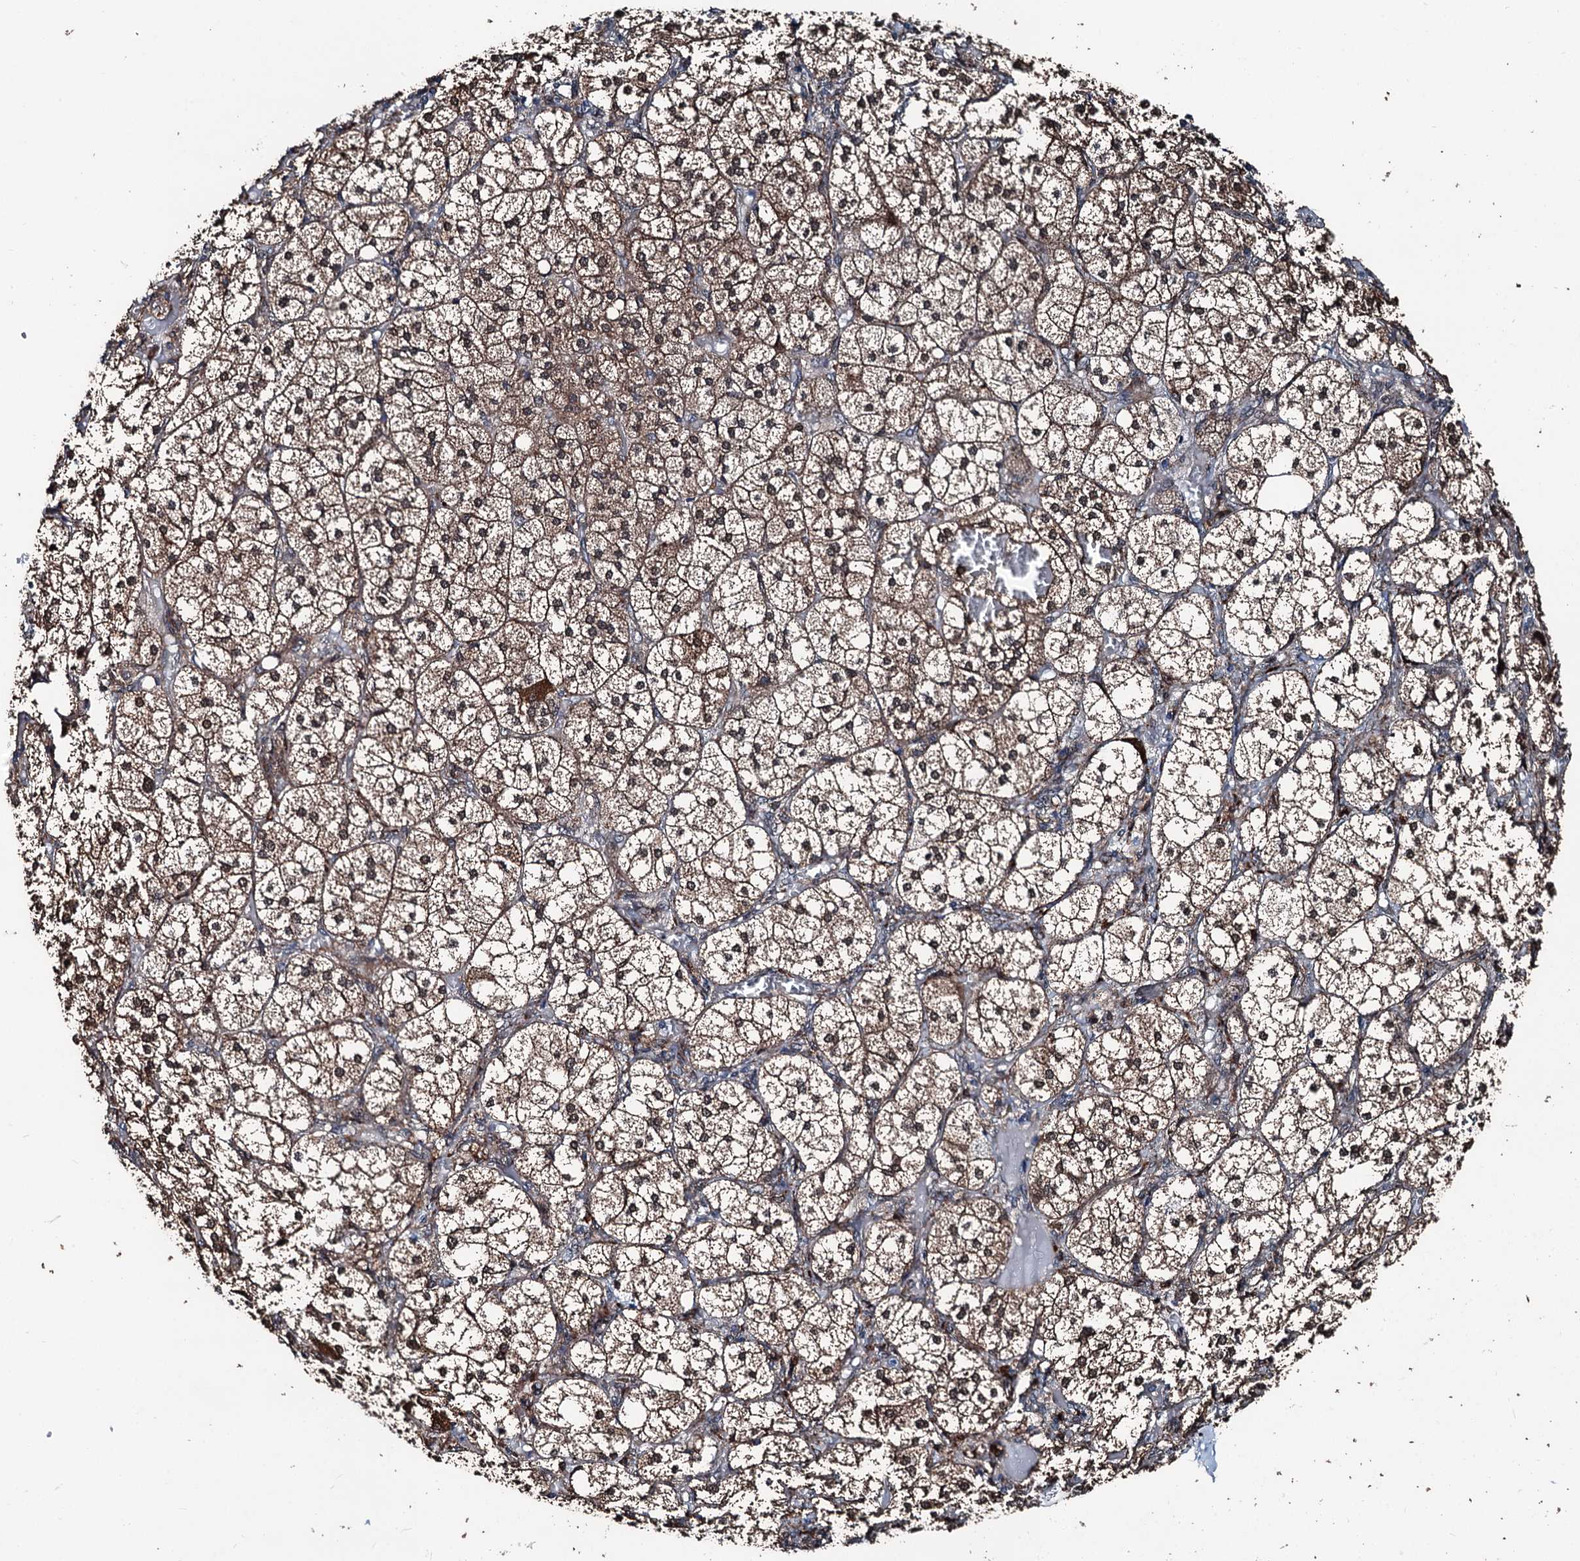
{"staining": {"intensity": "strong", "quantity": ">75%", "location": "cytoplasmic/membranous"}, "tissue": "adrenal gland", "cell_type": "Glandular cells", "image_type": "normal", "snomed": [{"axis": "morphology", "description": "Normal tissue, NOS"}, {"axis": "topography", "description": "Adrenal gland"}], "caption": "Immunohistochemical staining of benign adrenal gland demonstrates >75% levels of strong cytoplasmic/membranous protein positivity in approximately >75% of glandular cells.", "gene": "PSMD13", "patient": {"sex": "female", "age": 61}}